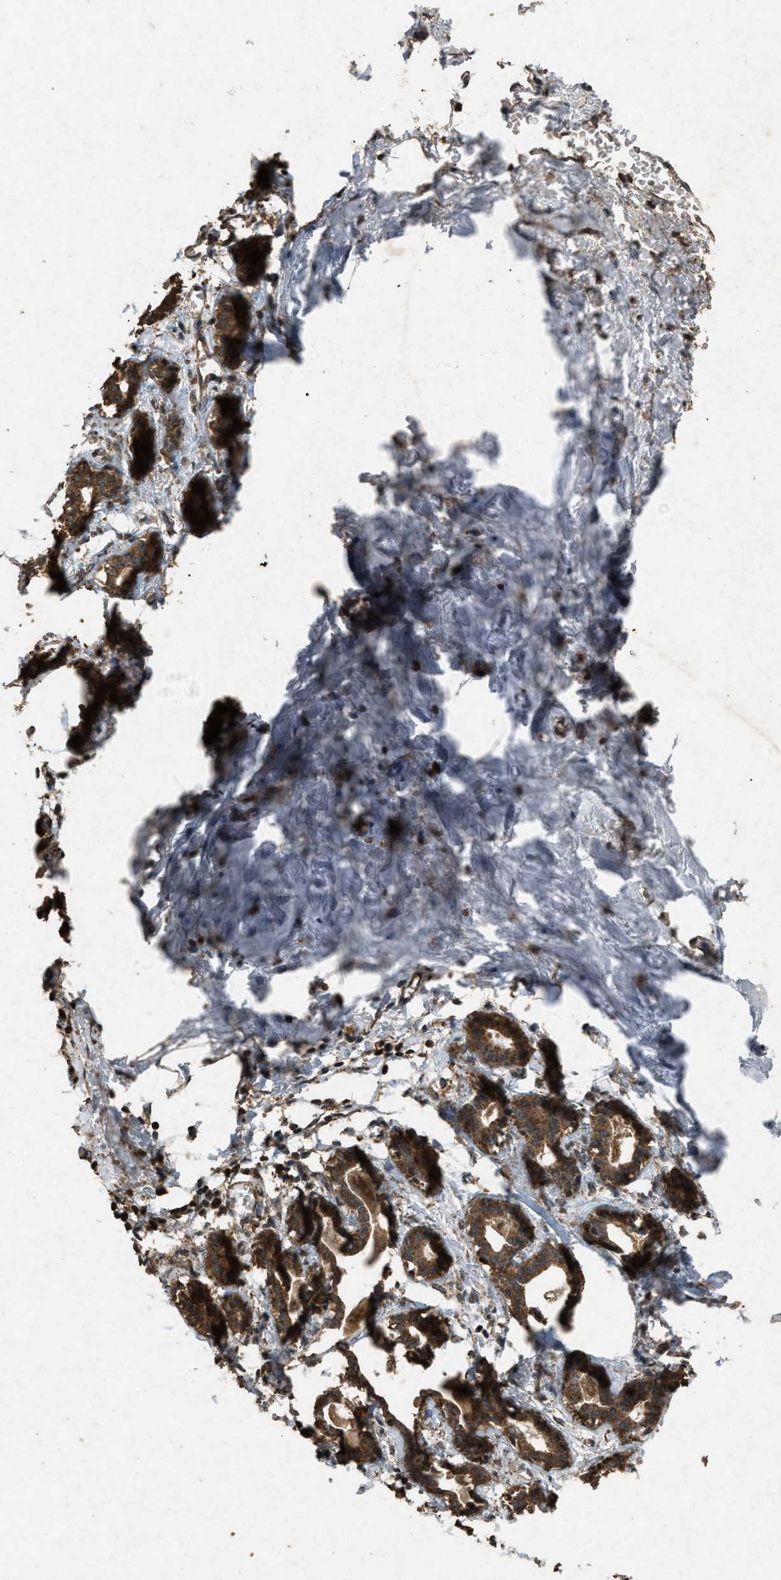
{"staining": {"intensity": "strong", "quantity": ">75%", "location": "cytoplasmic/membranous"}, "tissue": "breast", "cell_type": "Glandular cells", "image_type": "normal", "snomed": [{"axis": "morphology", "description": "Normal tissue, NOS"}, {"axis": "topography", "description": "Breast"}], "caption": "Immunohistochemical staining of unremarkable breast exhibits strong cytoplasmic/membranous protein positivity in approximately >75% of glandular cells.", "gene": "OAS1", "patient": {"sex": "female", "age": 27}}